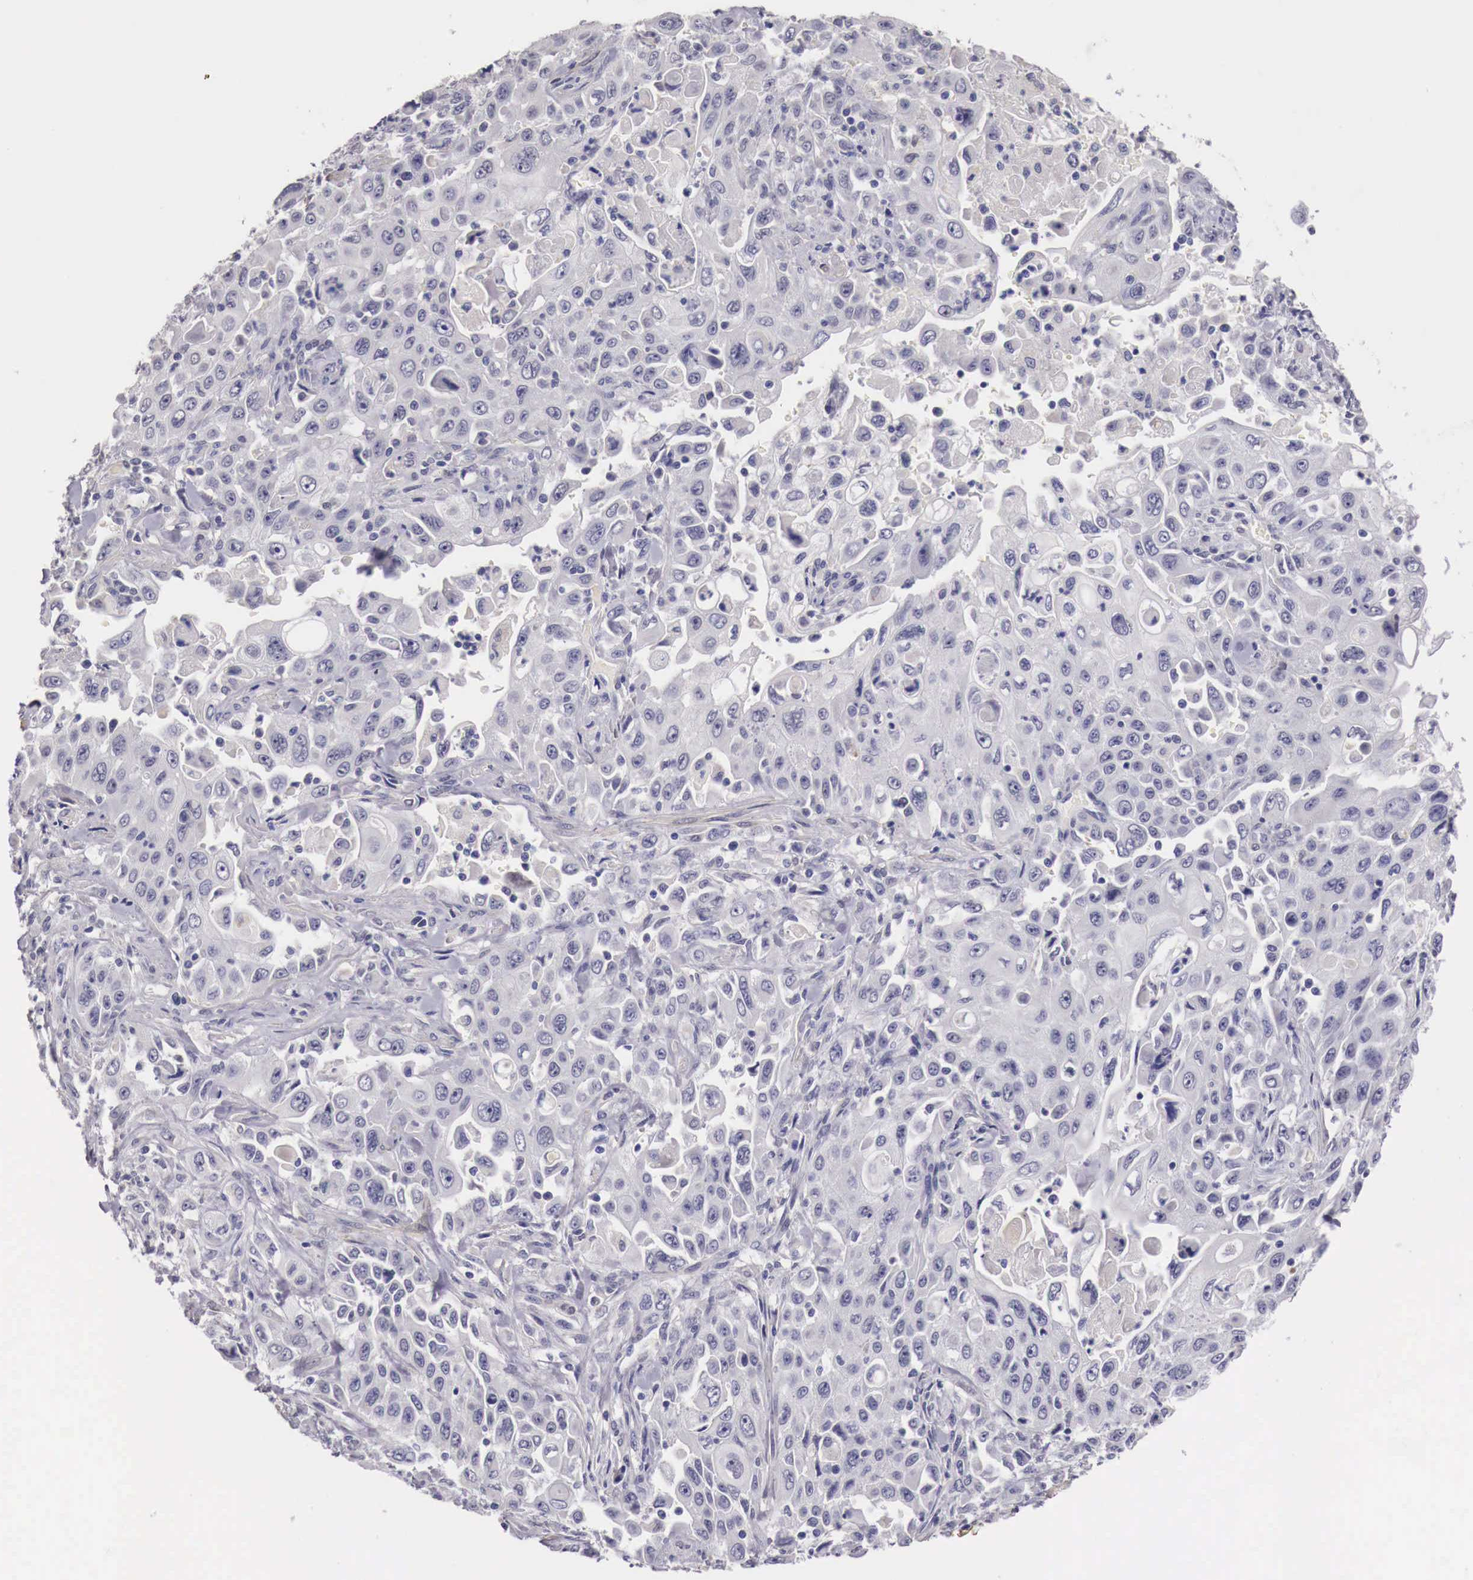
{"staining": {"intensity": "negative", "quantity": "none", "location": "none"}, "tissue": "pancreatic cancer", "cell_type": "Tumor cells", "image_type": "cancer", "snomed": [{"axis": "morphology", "description": "Adenocarcinoma, NOS"}, {"axis": "topography", "description": "Pancreas"}], "caption": "Immunohistochemical staining of pancreatic adenocarcinoma shows no significant expression in tumor cells.", "gene": "ENOX2", "patient": {"sex": "male", "age": 70}}